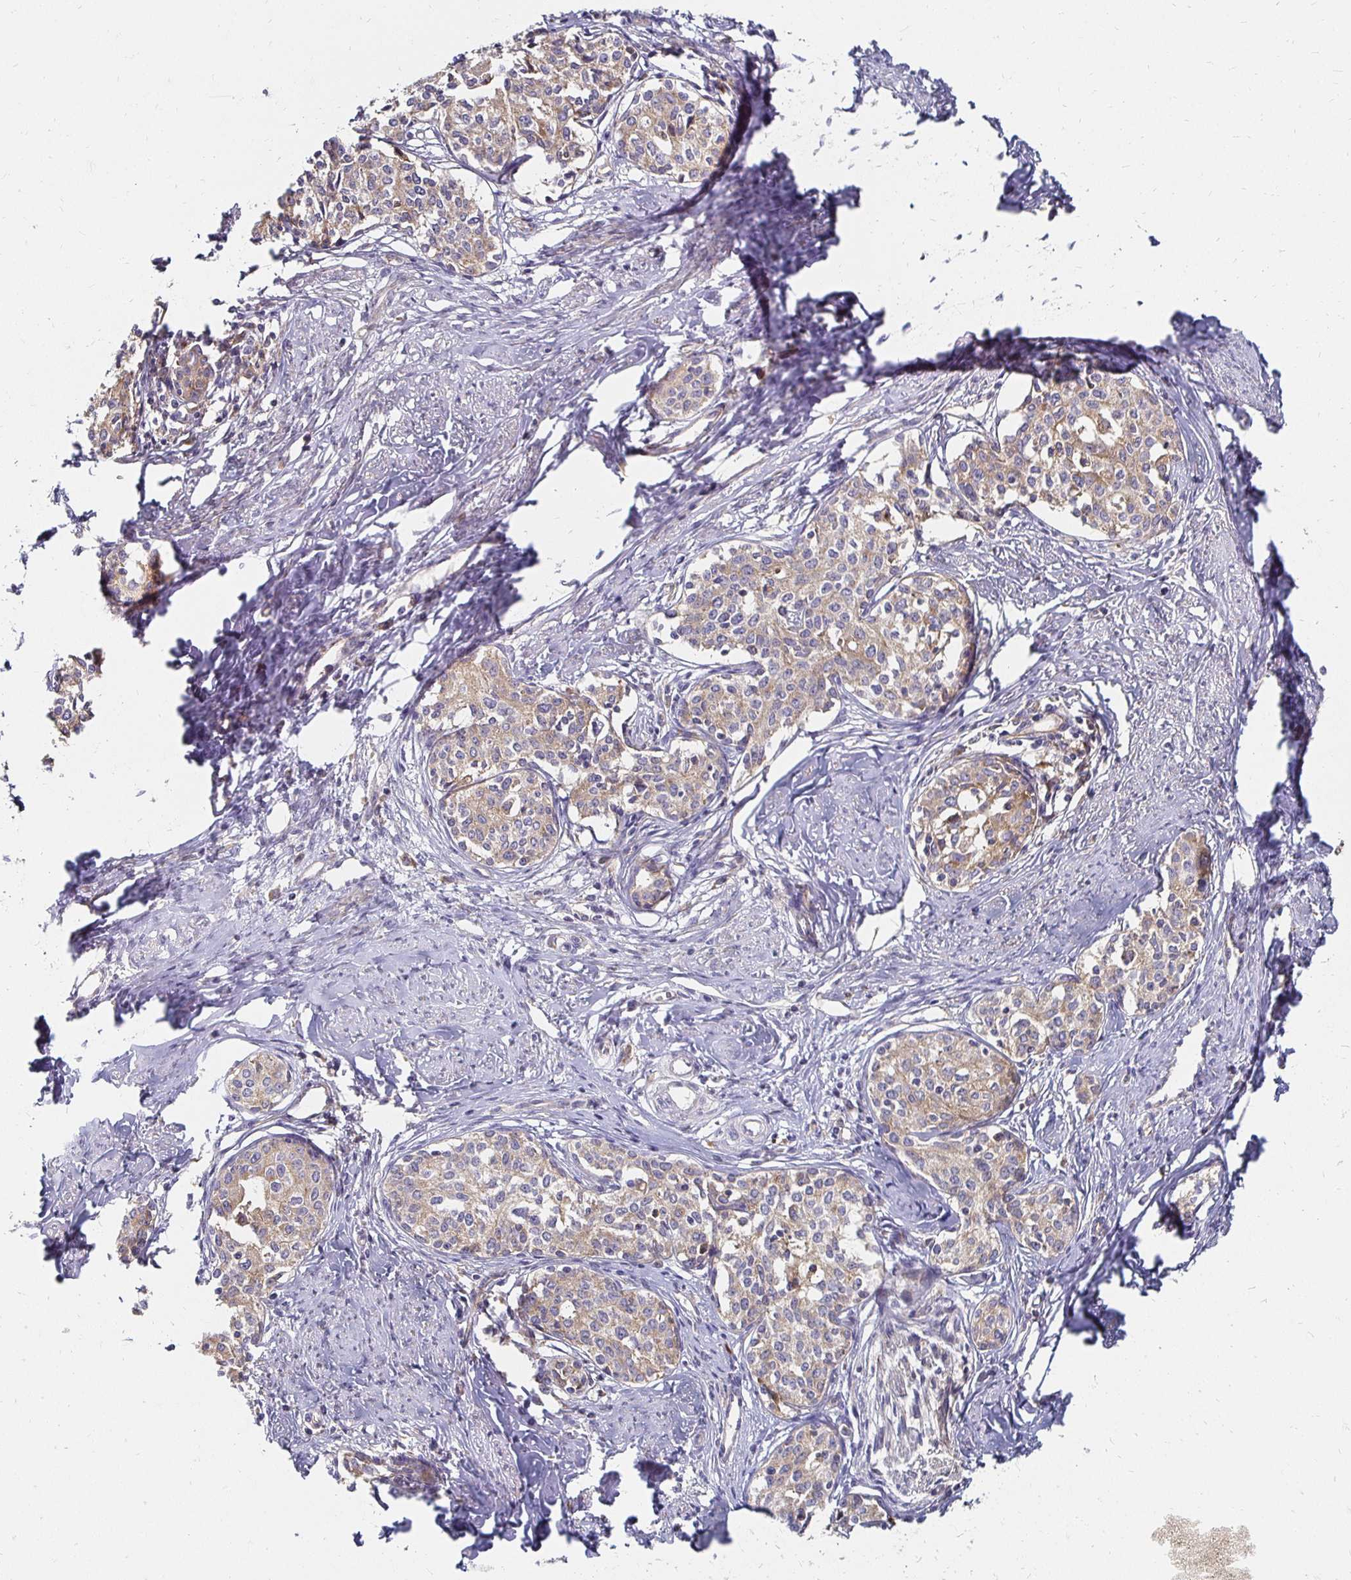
{"staining": {"intensity": "weak", "quantity": ">75%", "location": "cytoplasmic/membranous"}, "tissue": "cervical cancer", "cell_type": "Tumor cells", "image_type": "cancer", "snomed": [{"axis": "morphology", "description": "Squamous cell carcinoma, NOS"}, {"axis": "morphology", "description": "Adenocarcinoma, NOS"}, {"axis": "topography", "description": "Cervix"}], "caption": "Cervical squamous cell carcinoma stained for a protein (brown) shows weak cytoplasmic/membranous positive staining in approximately >75% of tumor cells.", "gene": "NCSTN", "patient": {"sex": "female", "age": 52}}